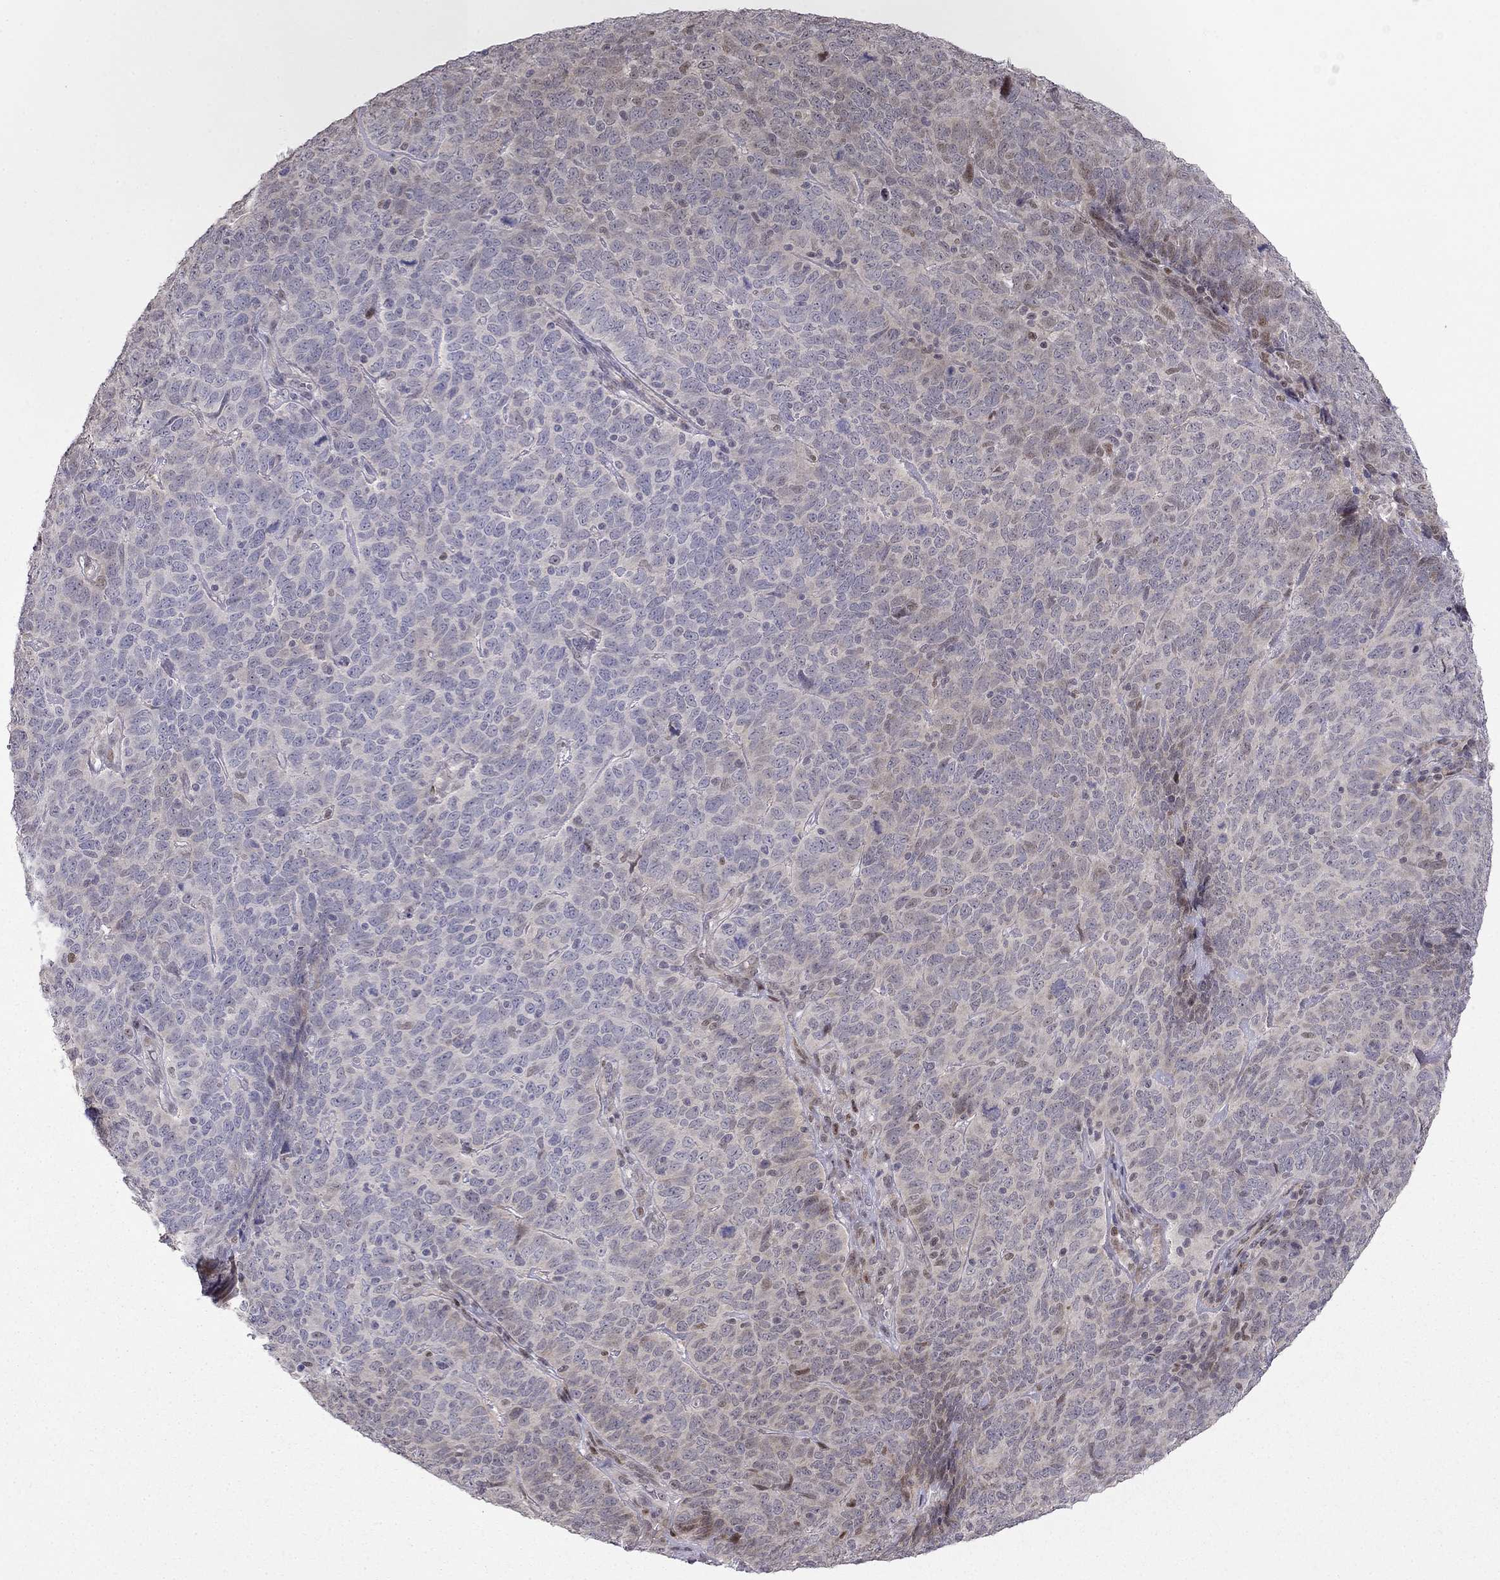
{"staining": {"intensity": "weak", "quantity": "<25%", "location": "nuclear"}, "tissue": "skin cancer", "cell_type": "Tumor cells", "image_type": "cancer", "snomed": [{"axis": "morphology", "description": "Squamous cell carcinoma, NOS"}, {"axis": "topography", "description": "Skin"}, {"axis": "topography", "description": "Anal"}], "caption": "High power microscopy histopathology image of an immunohistochemistry photomicrograph of skin squamous cell carcinoma, revealing no significant positivity in tumor cells.", "gene": "LRRC39", "patient": {"sex": "female", "age": 51}}